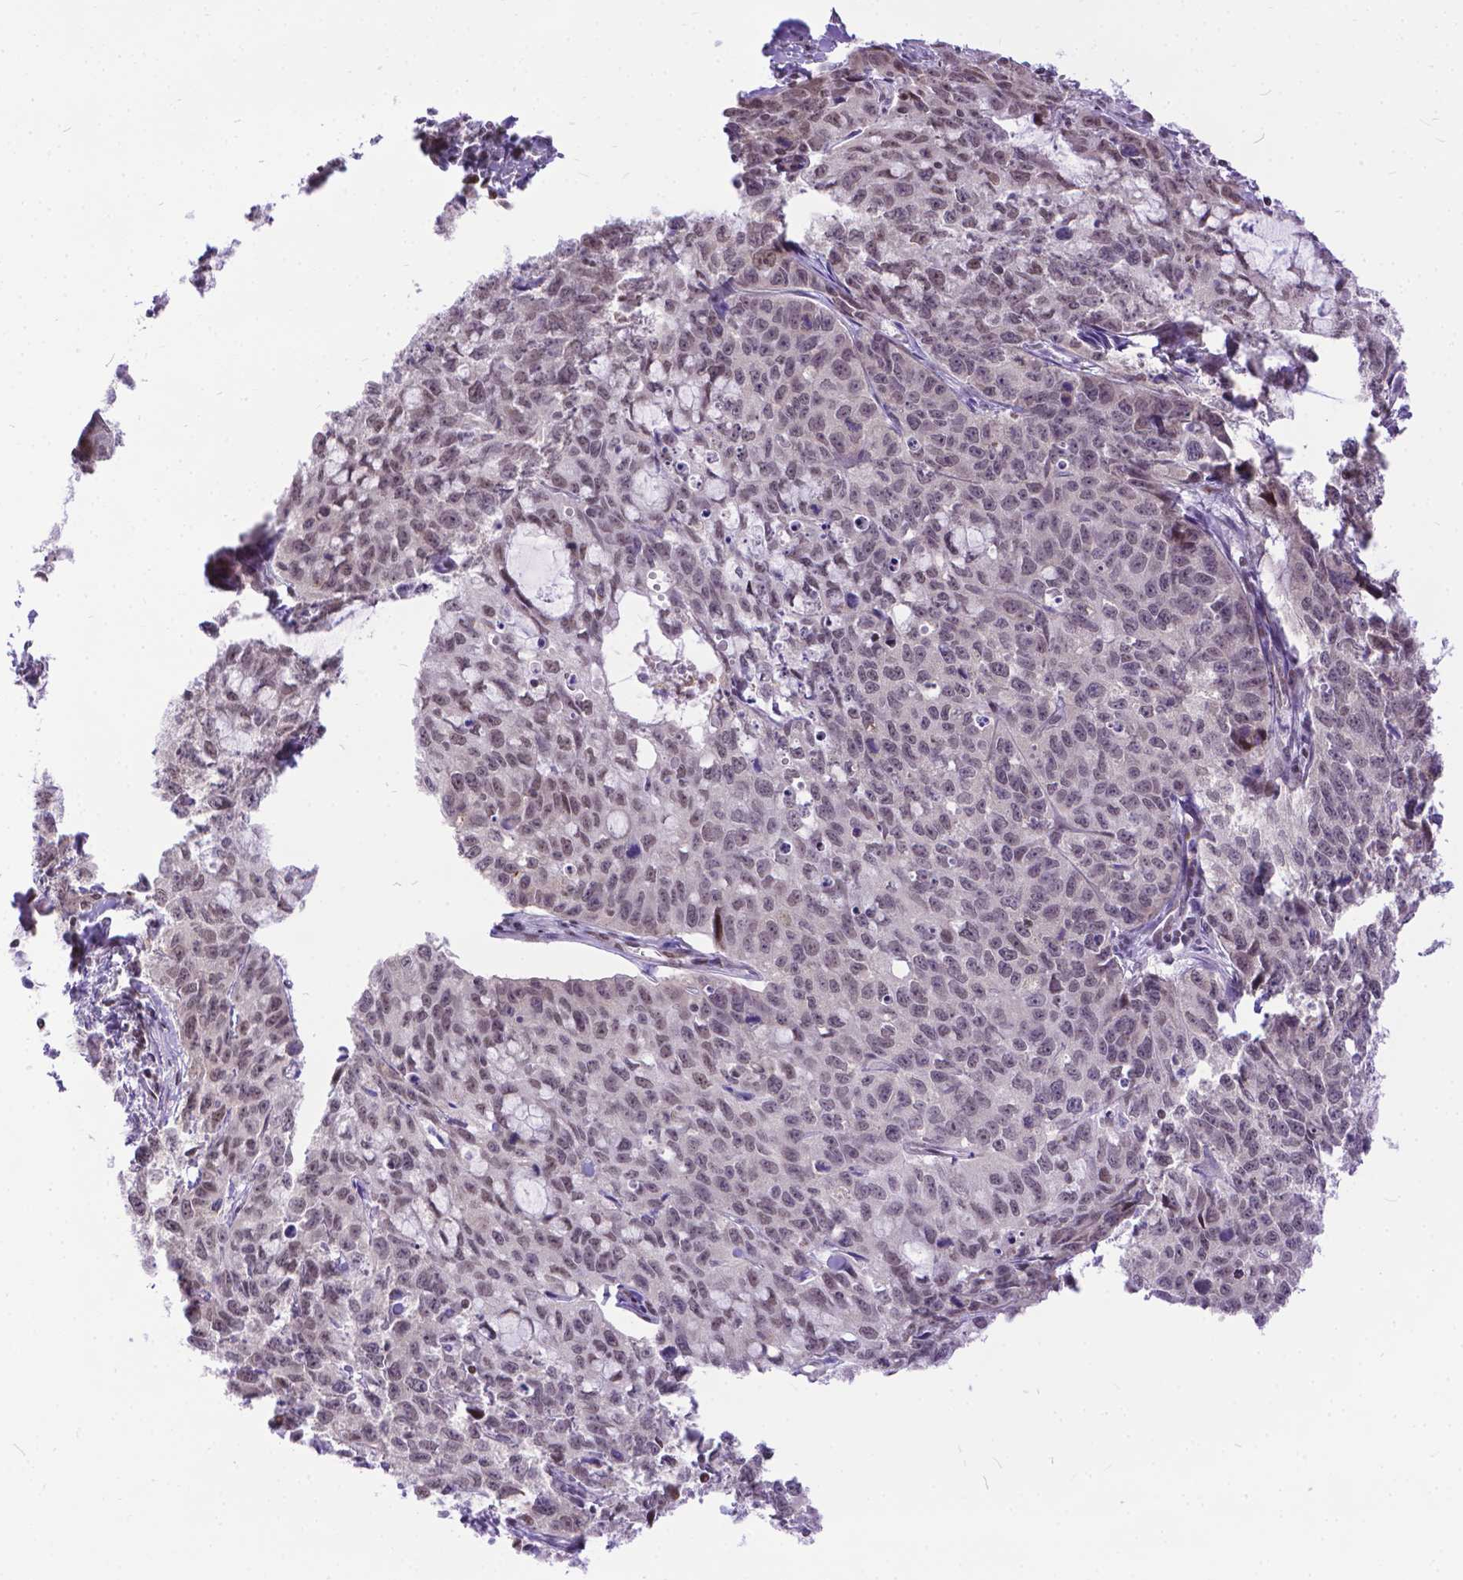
{"staining": {"intensity": "weak", "quantity": "25%-75%", "location": "cytoplasmic/membranous,nuclear"}, "tissue": "cervical cancer", "cell_type": "Tumor cells", "image_type": "cancer", "snomed": [{"axis": "morphology", "description": "Squamous cell carcinoma, NOS"}, {"axis": "topography", "description": "Cervix"}], "caption": "Immunohistochemical staining of squamous cell carcinoma (cervical) shows low levels of weak cytoplasmic/membranous and nuclear protein staining in approximately 25%-75% of tumor cells.", "gene": "FAM124B", "patient": {"sex": "female", "age": 28}}